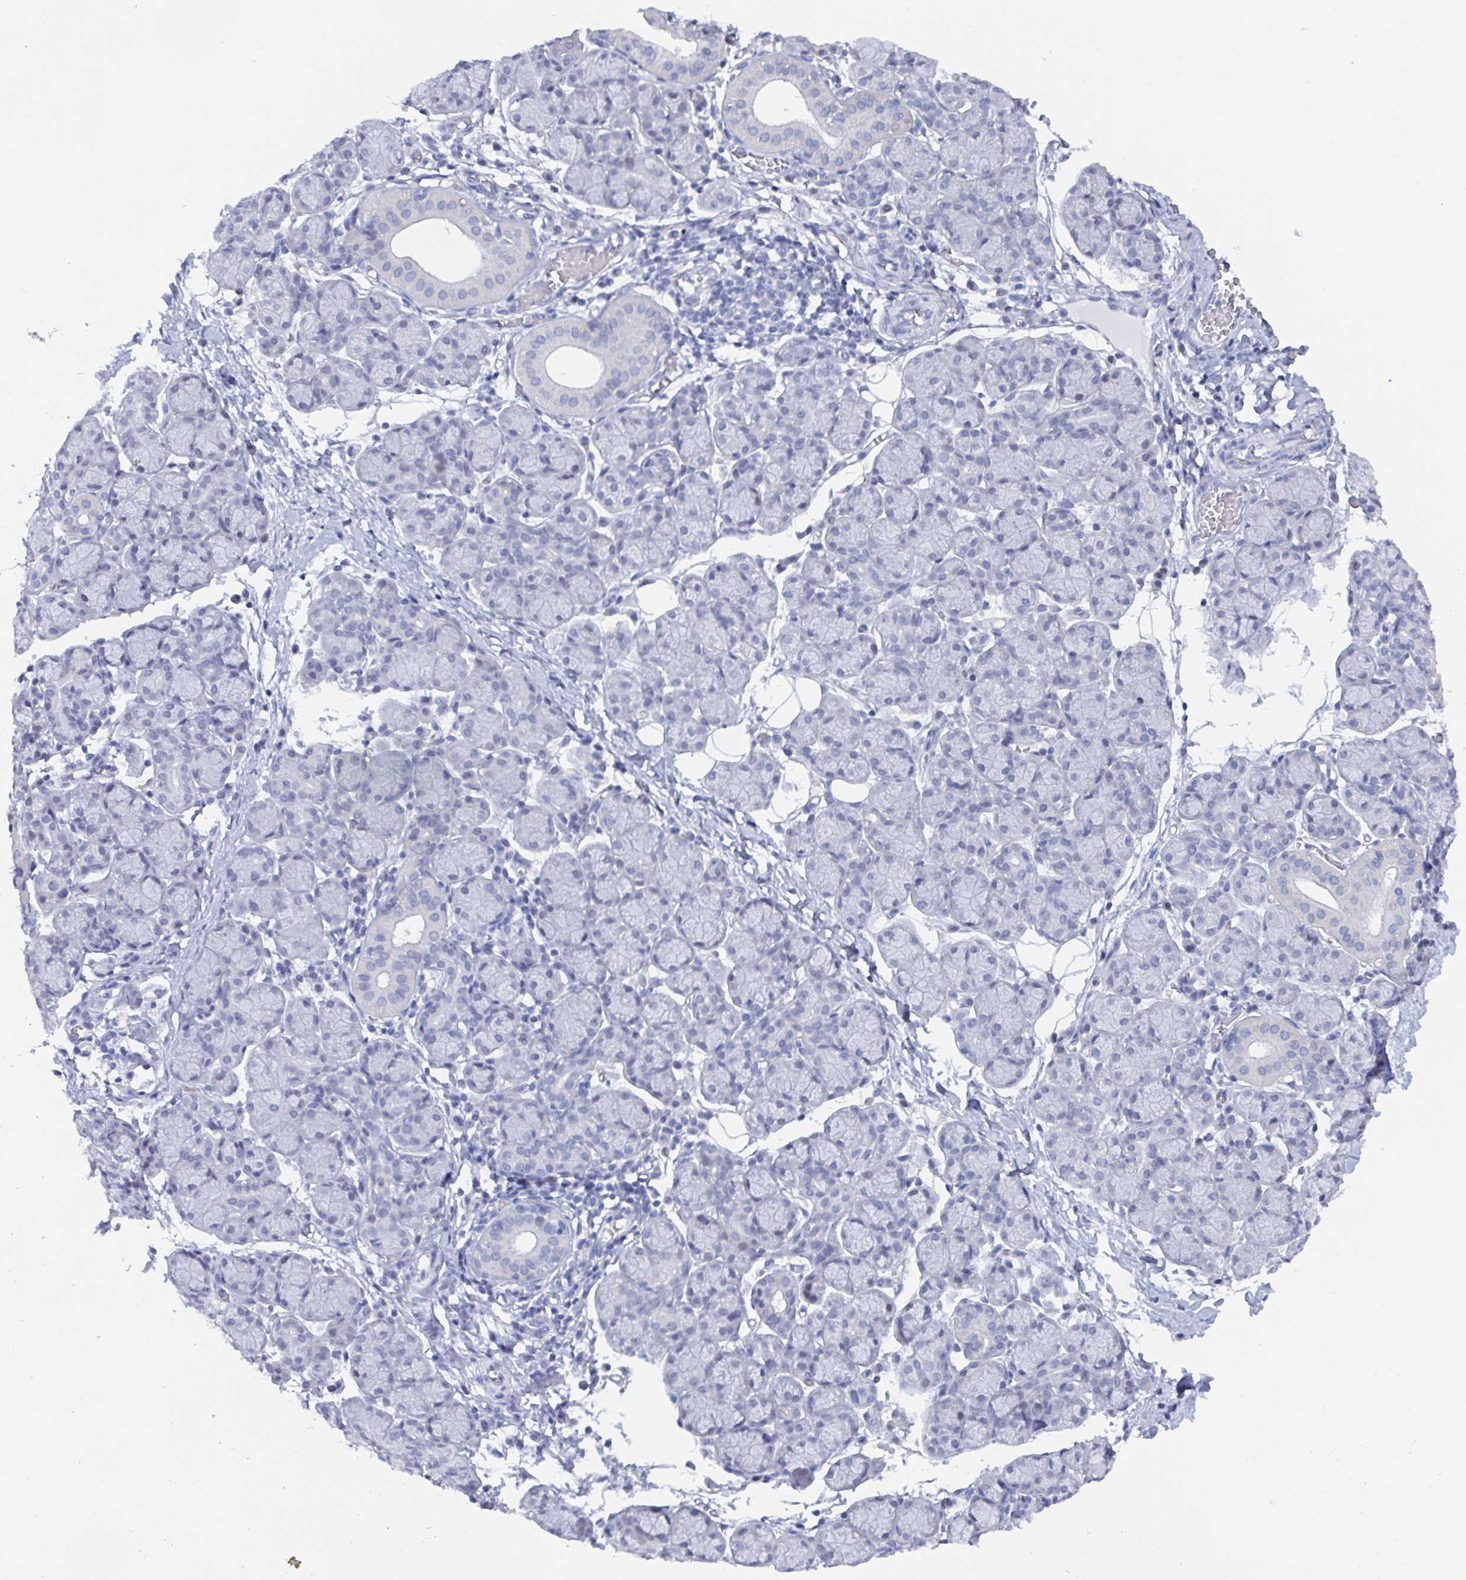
{"staining": {"intensity": "negative", "quantity": "none", "location": "none"}, "tissue": "salivary gland", "cell_type": "Glandular cells", "image_type": "normal", "snomed": [{"axis": "morphology", "description": "Normal tissue, NOS"}, {"axis": "morphology", "description": "Inflammation, NOS"}, {"axis": "topography", "description": "Lymph node"}, {"axis": "topography", "description": "Salivary gland"}], "caption": "High magnification brightfield microscopy of unremarkable salivary gland stained with DAB (brown) and counterstained with hematoxylin (blue): glandular cells show no significant positivity. The staining was performed using DAB to visualize the protein expression in brown, while the nuclei were stained in blue with hematoxylin (Magnification: 20x).", "gene": "CAMKV", "patient": {"sex": "male", "age": 3}}